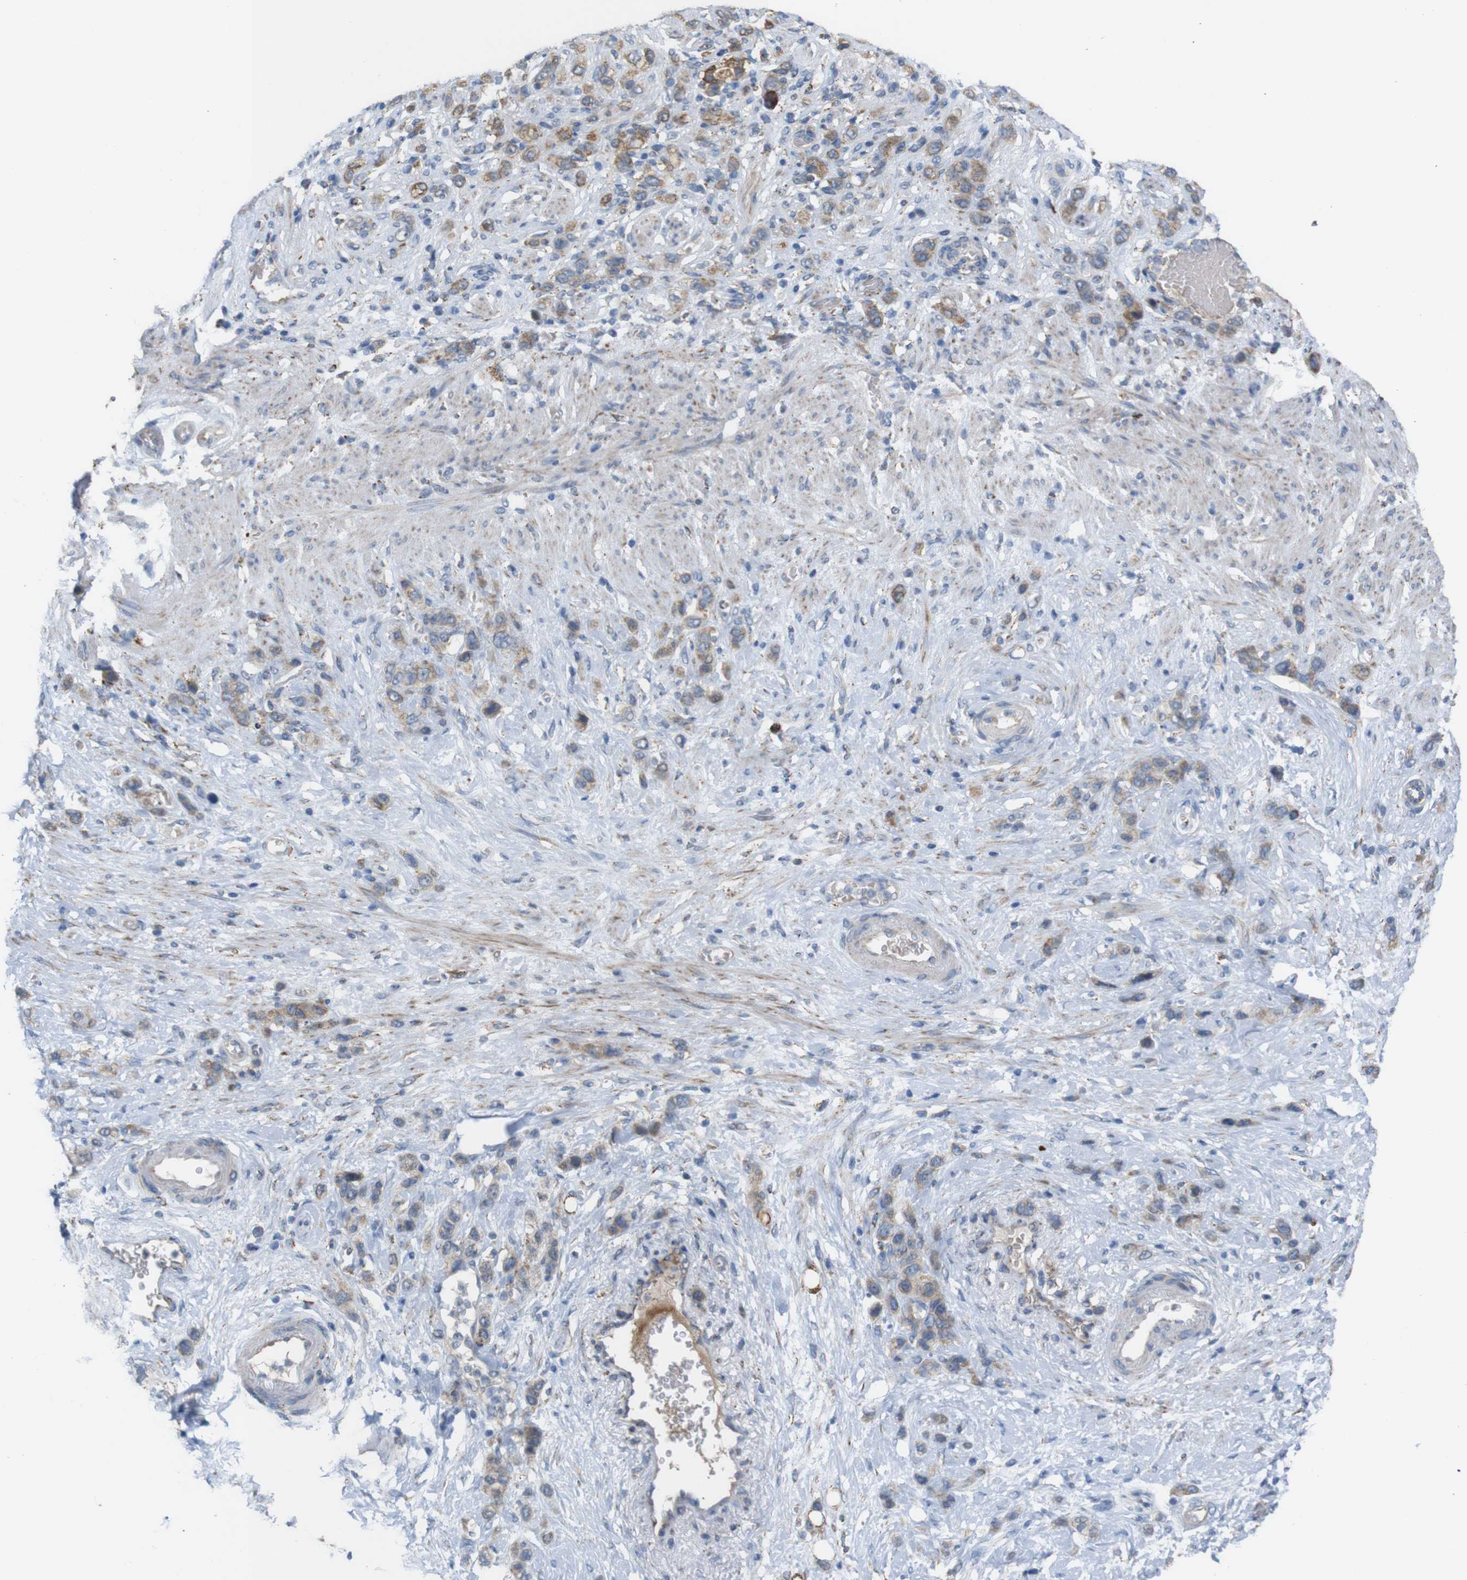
{"staining": {"intensity": "strong", "quantity": "<25%", "location": "cytoplasmic/membranous"}, "tissue": "stomach cancer", "cell_type": "Tumor cells", "image_type": "cancer", "snomed": [{"axis": "morphology", "description": "Adenocarcinoma, NOS"}, {"axis": "morphology", "description": "Adenocarcinoma, High grade"}, {"axis": "topography", "description": "Stomach, upper"}, {"axis": "topography", "description": "Stomach, lower"}], "caption": "Tumor cells show medium levels of strong cytoplasmic/membranous staining in approximately <25% of cells in human high-grade adenocarcinoma (stomach).", "gene": "PTPRR", "patient": {"sex": "female", "age": 65}}